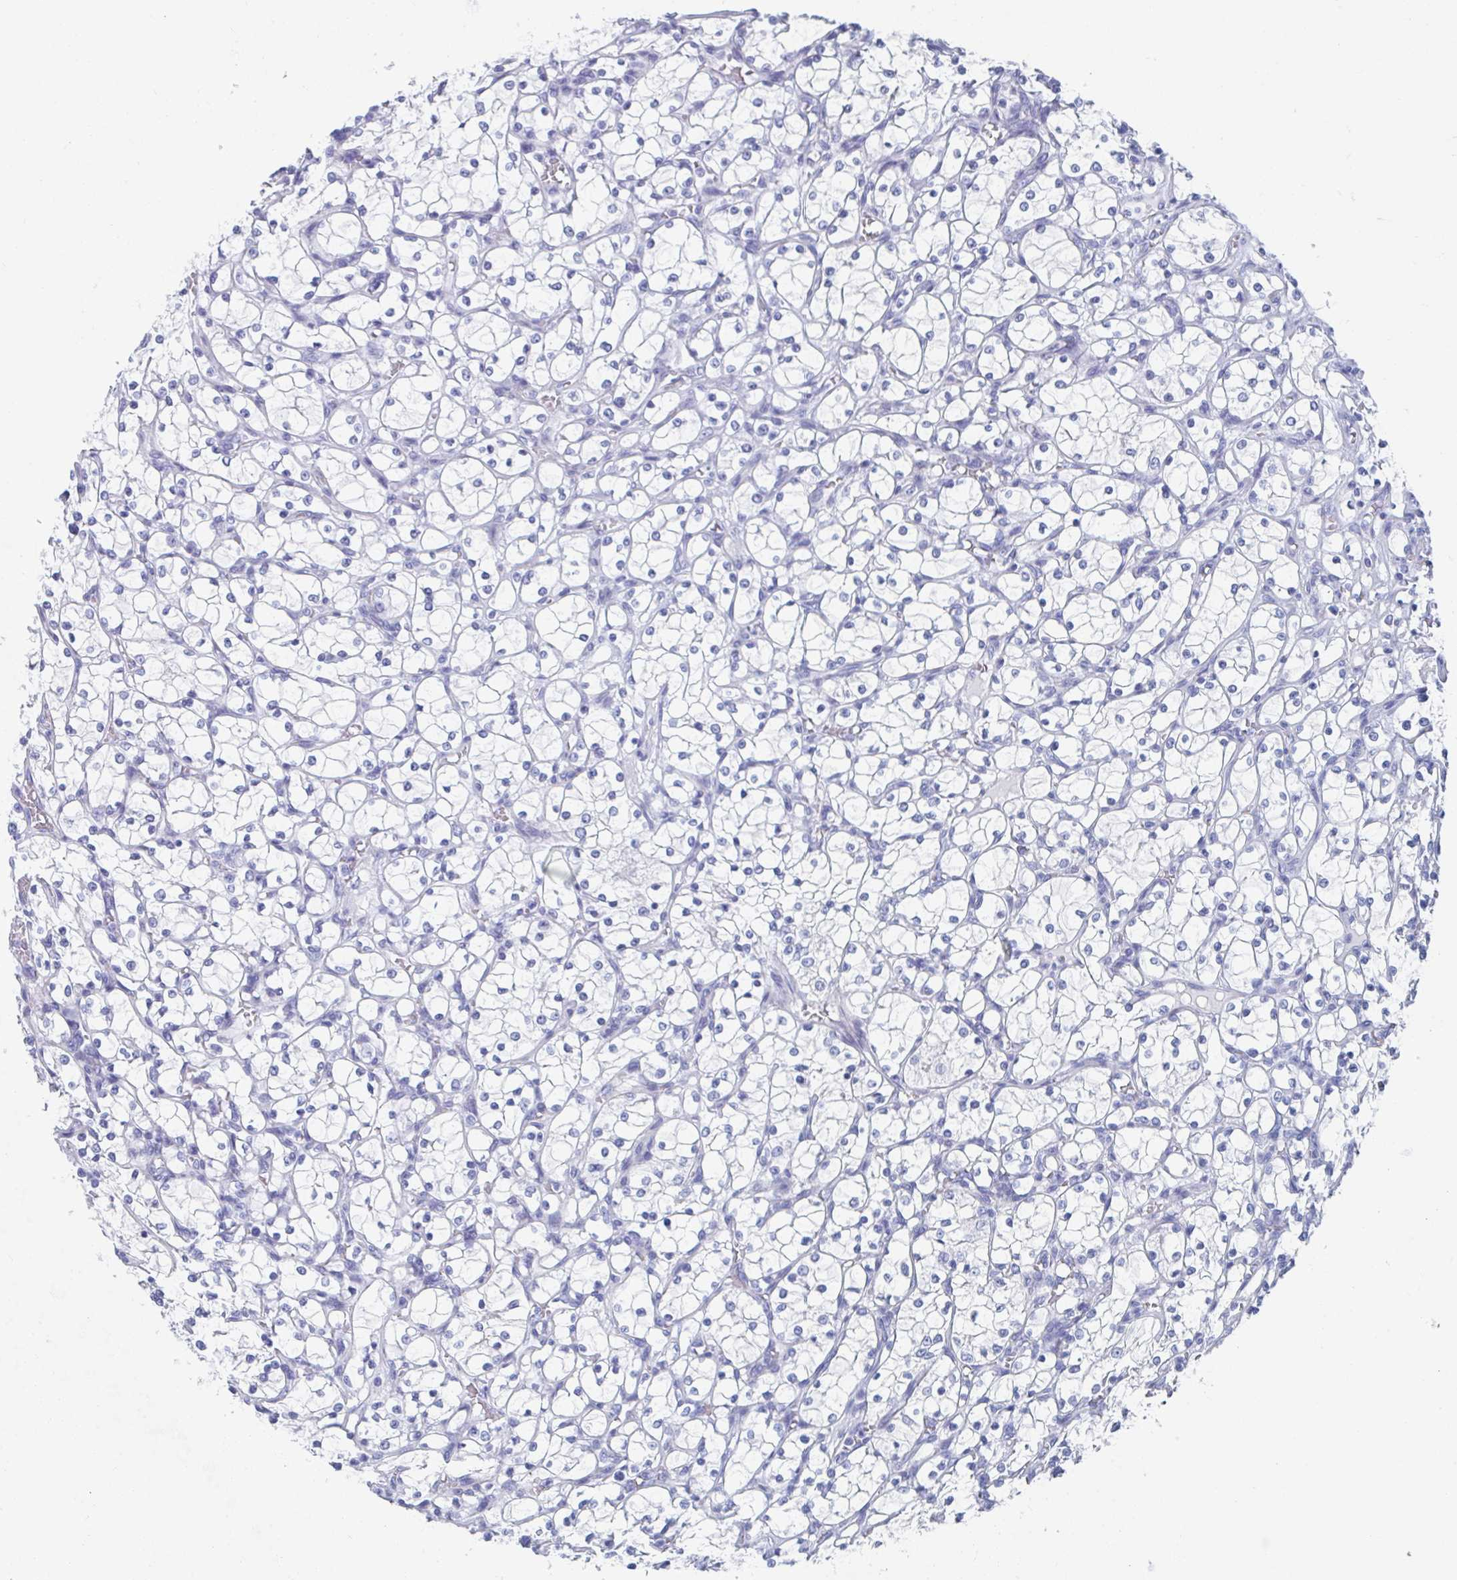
{"staining": {"intensity": "negative", "quantity": "none", "location": "none"}, "tissue": "renal cancer", "cell_type": "Tumor cells", "image_type": "cancer", "snomed": [{"axis": "morphology", "description": "Adenocarcinoma, NOS"}, {"axis": "topography", "description": "Kidney"}], "caption": "This is a micrograph of immunohistochemistry staining of renal cancer, which shows no staining in tumor cells.", "gene": "SHCBP1L", "patient": {"sex": "female", "age": 69}}